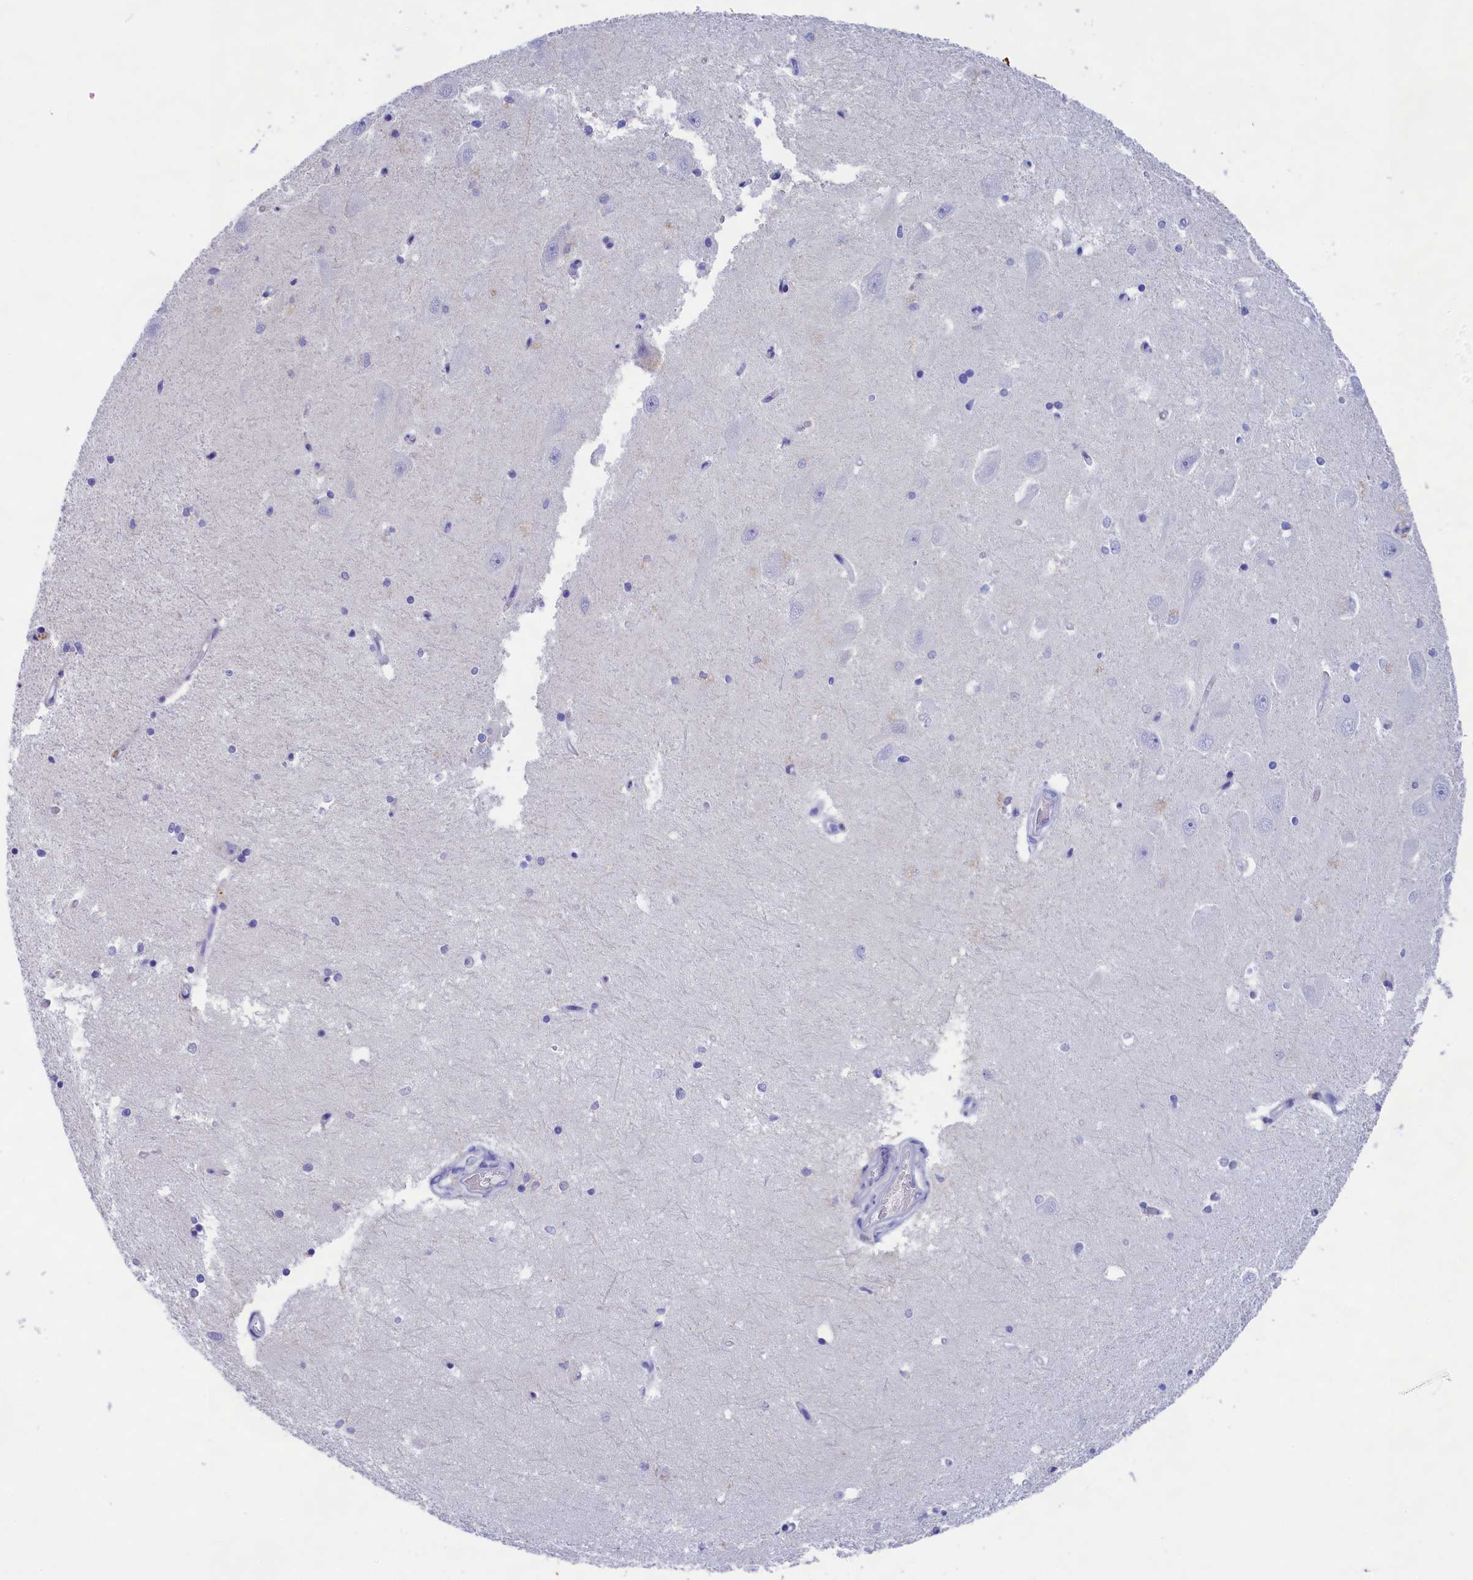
{"staining": {"intensity": "negative", "quantity": "none", "location": "none"}, "tissue": "hippocampus", "cell_type": "Glial cells", "image_type": "normal", "snomed": [{"axis": "morphology", "description": "Normal tissue, NOS"}, {"axis": "topography", "description": "Hippocampus"}], "caption": "This histopathology image is of normal hippocampus stained with immunohistochemistry (IHC) to label a protein in brown with the nuclei are counter-stained blue. There is no expression in glial cells.", "gene": "SULT2A1", "patient": {"sex": "male", "age": 45}}